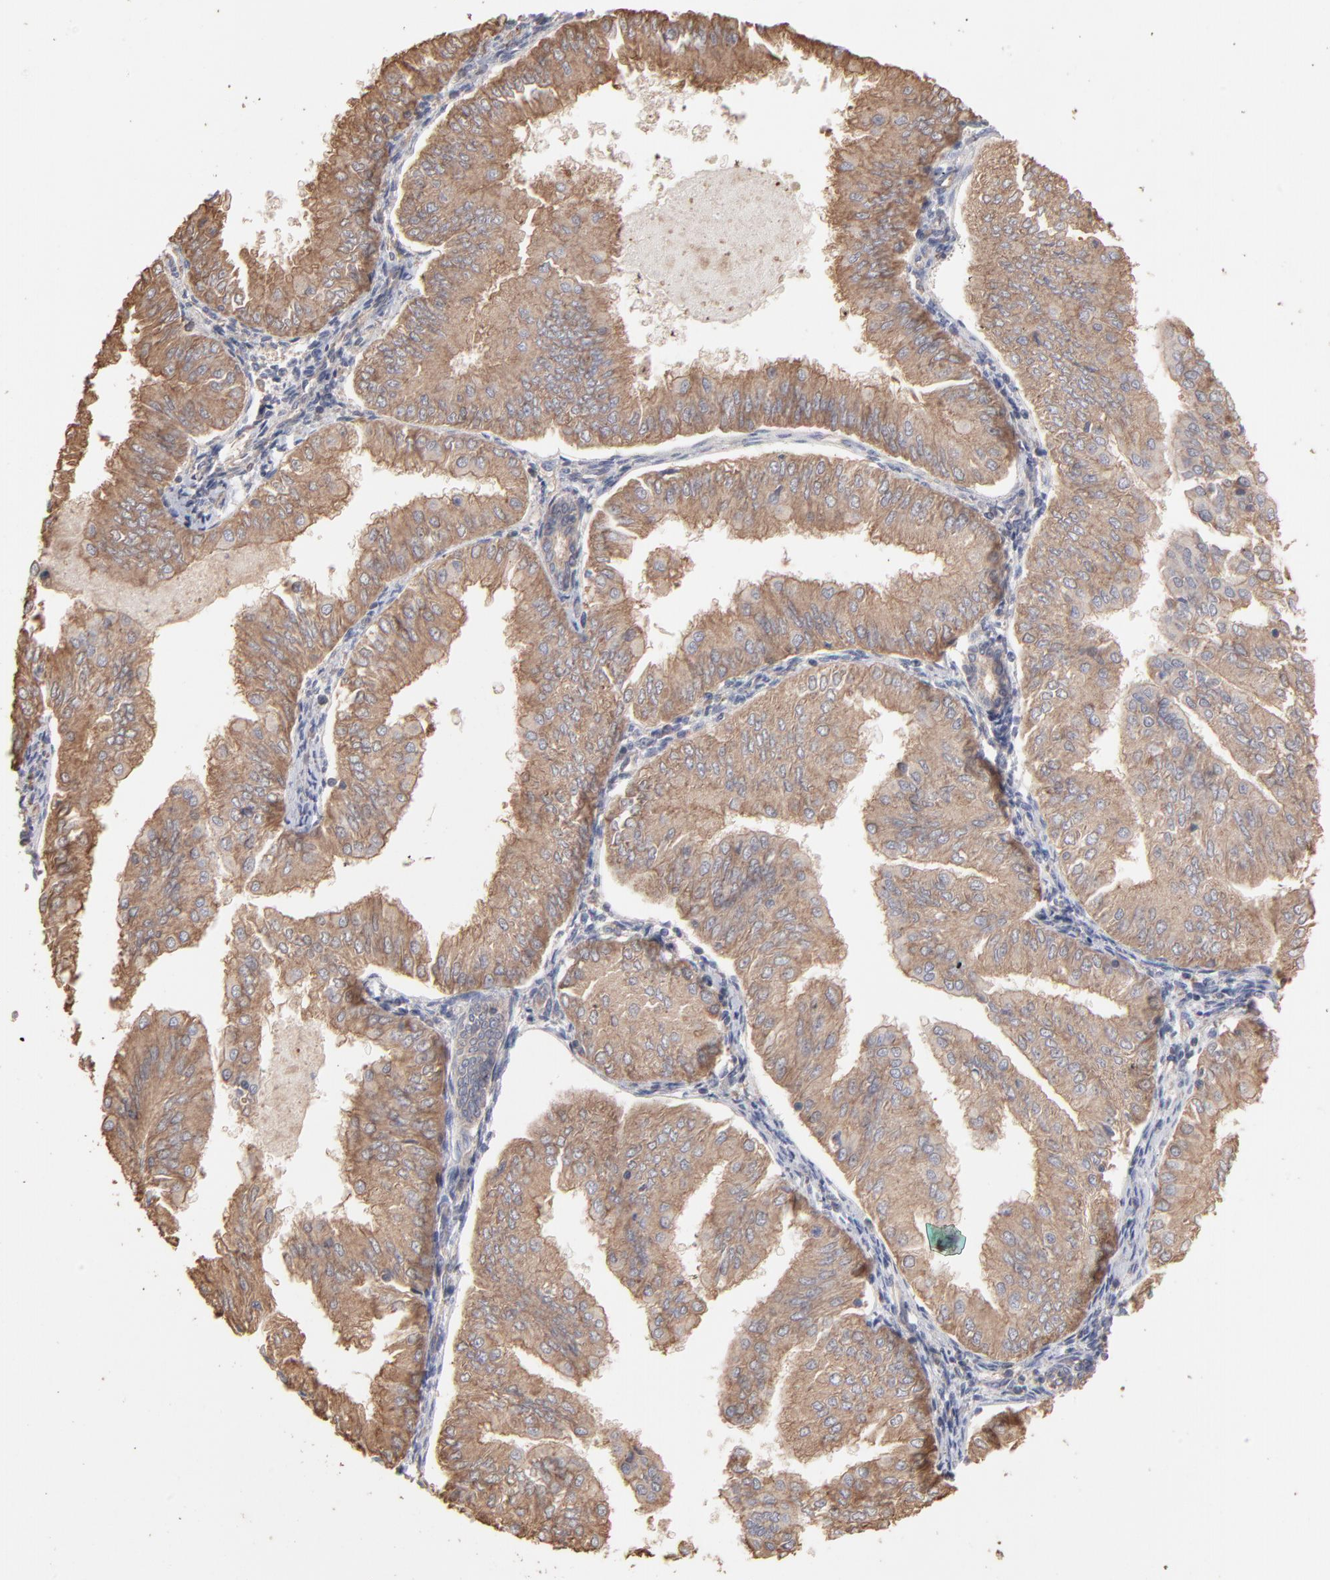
{"staining": {"intensity": "moderate", "quantity": ">75%", "location": "cytoplasmic/membranous"}, "tissue": "endometrial cancer", "cell_type": "Tumor cells", "image_type": "cancer", "snomed": [{"axis": "morphology", "description": "Adenocarcinoma, NOS"}, {"axis": "topography", "description": "Endometrium"}], "caption": "There is medium levels of moderate cytoplasmic/membranous staining in tumor cells of endometrial adenocarcinoma, as demonstrated by immunohistochemical staining (brown color).", "gene": "TANGO2", "patient": {"sex": "female", "age": 53}}